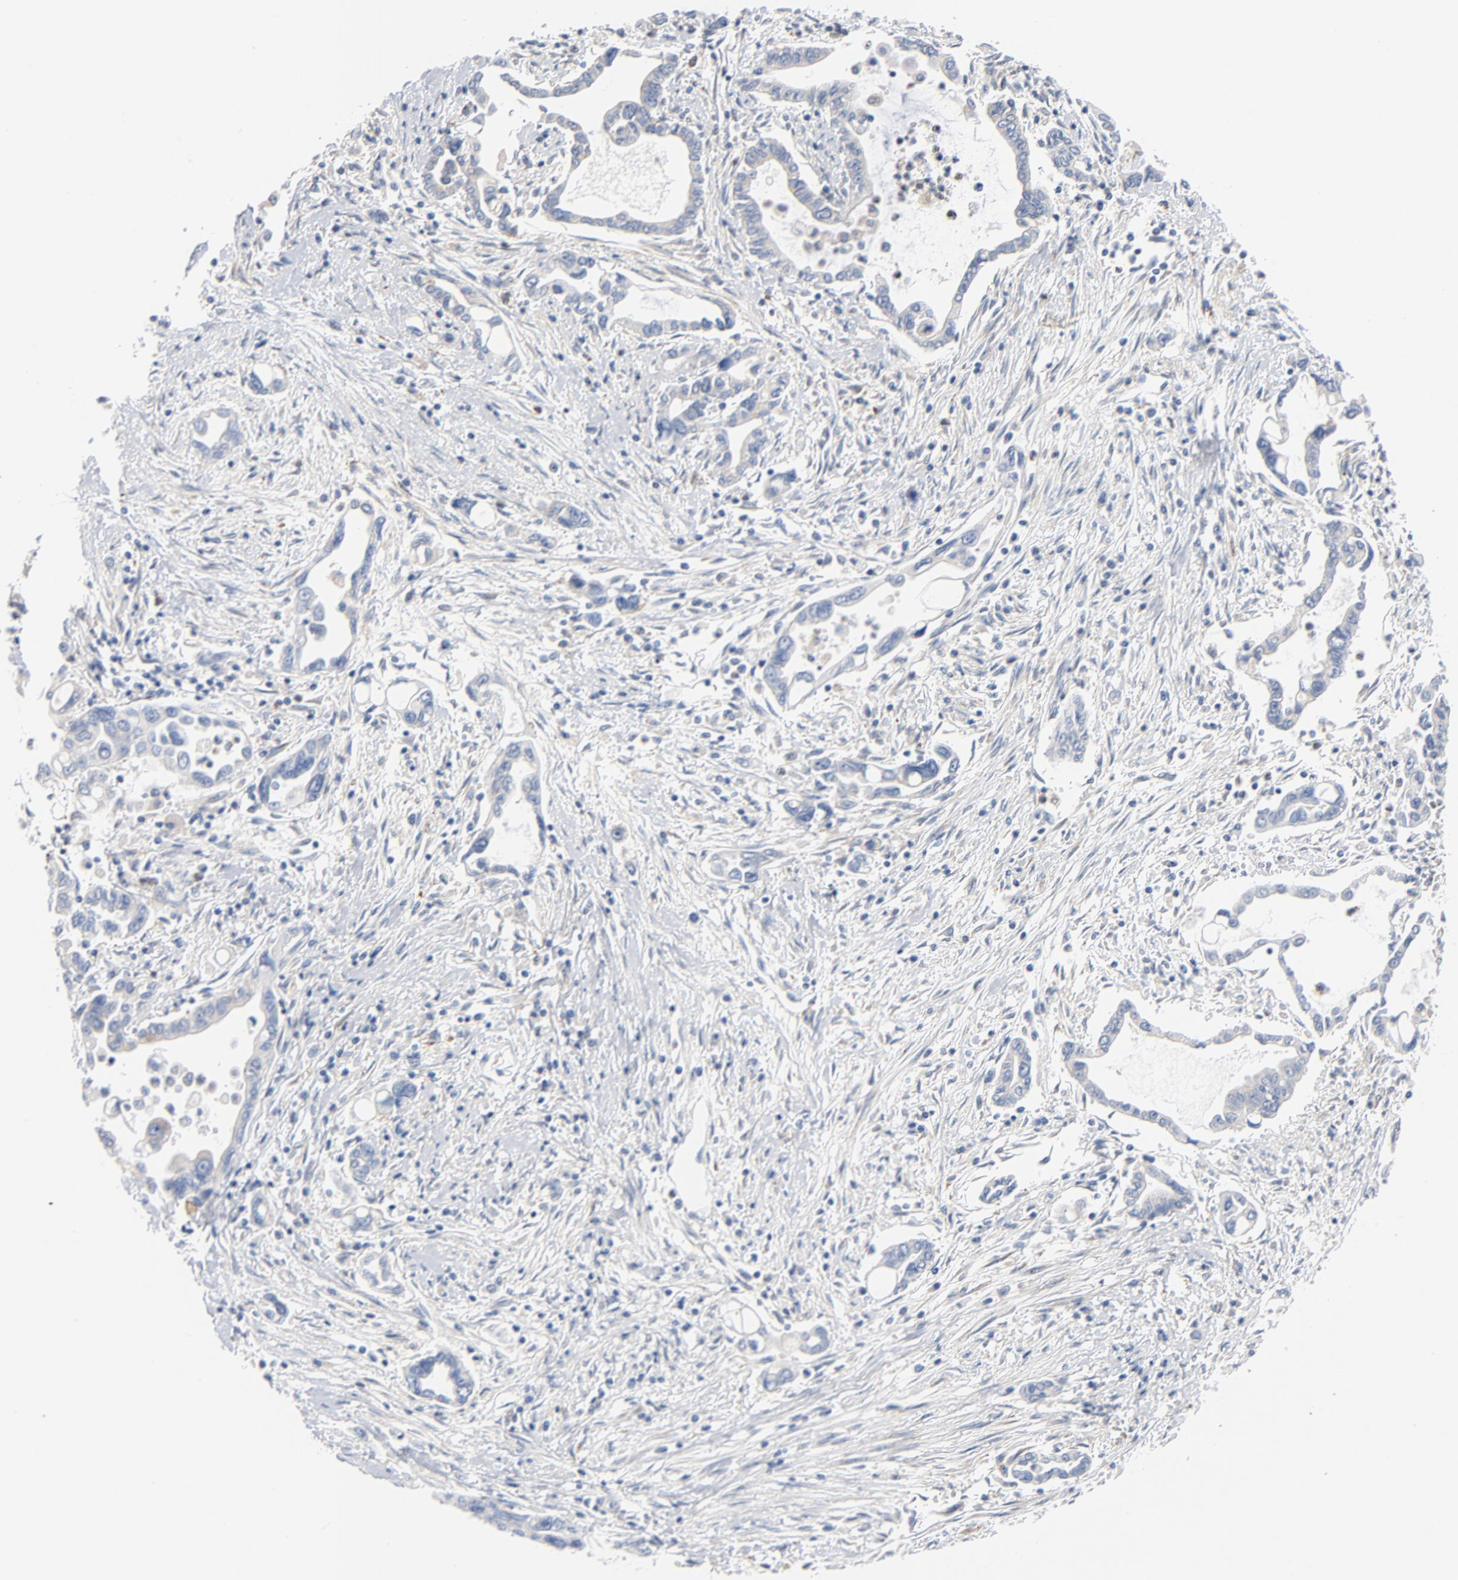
{"staining": {"intensity": "negative", "quantity": "none", "location": "none"}, "tissue": "pancreatic cancer", "cell_type": "Tumor cells", "image_type": "cancer", "snomed": [{"axis": "morphology", "description": "Adenocarcinoma, NOS"}, {"axis": "topography", "description": "Pancreas"}], "caption": "This is an immunohistochemistry (IHC) image of human adenocarcinoma (pancreatic). There is no staining in tumor cells.", "gene": "IFT43", "patient": {"sex": "female", "age": 57}}